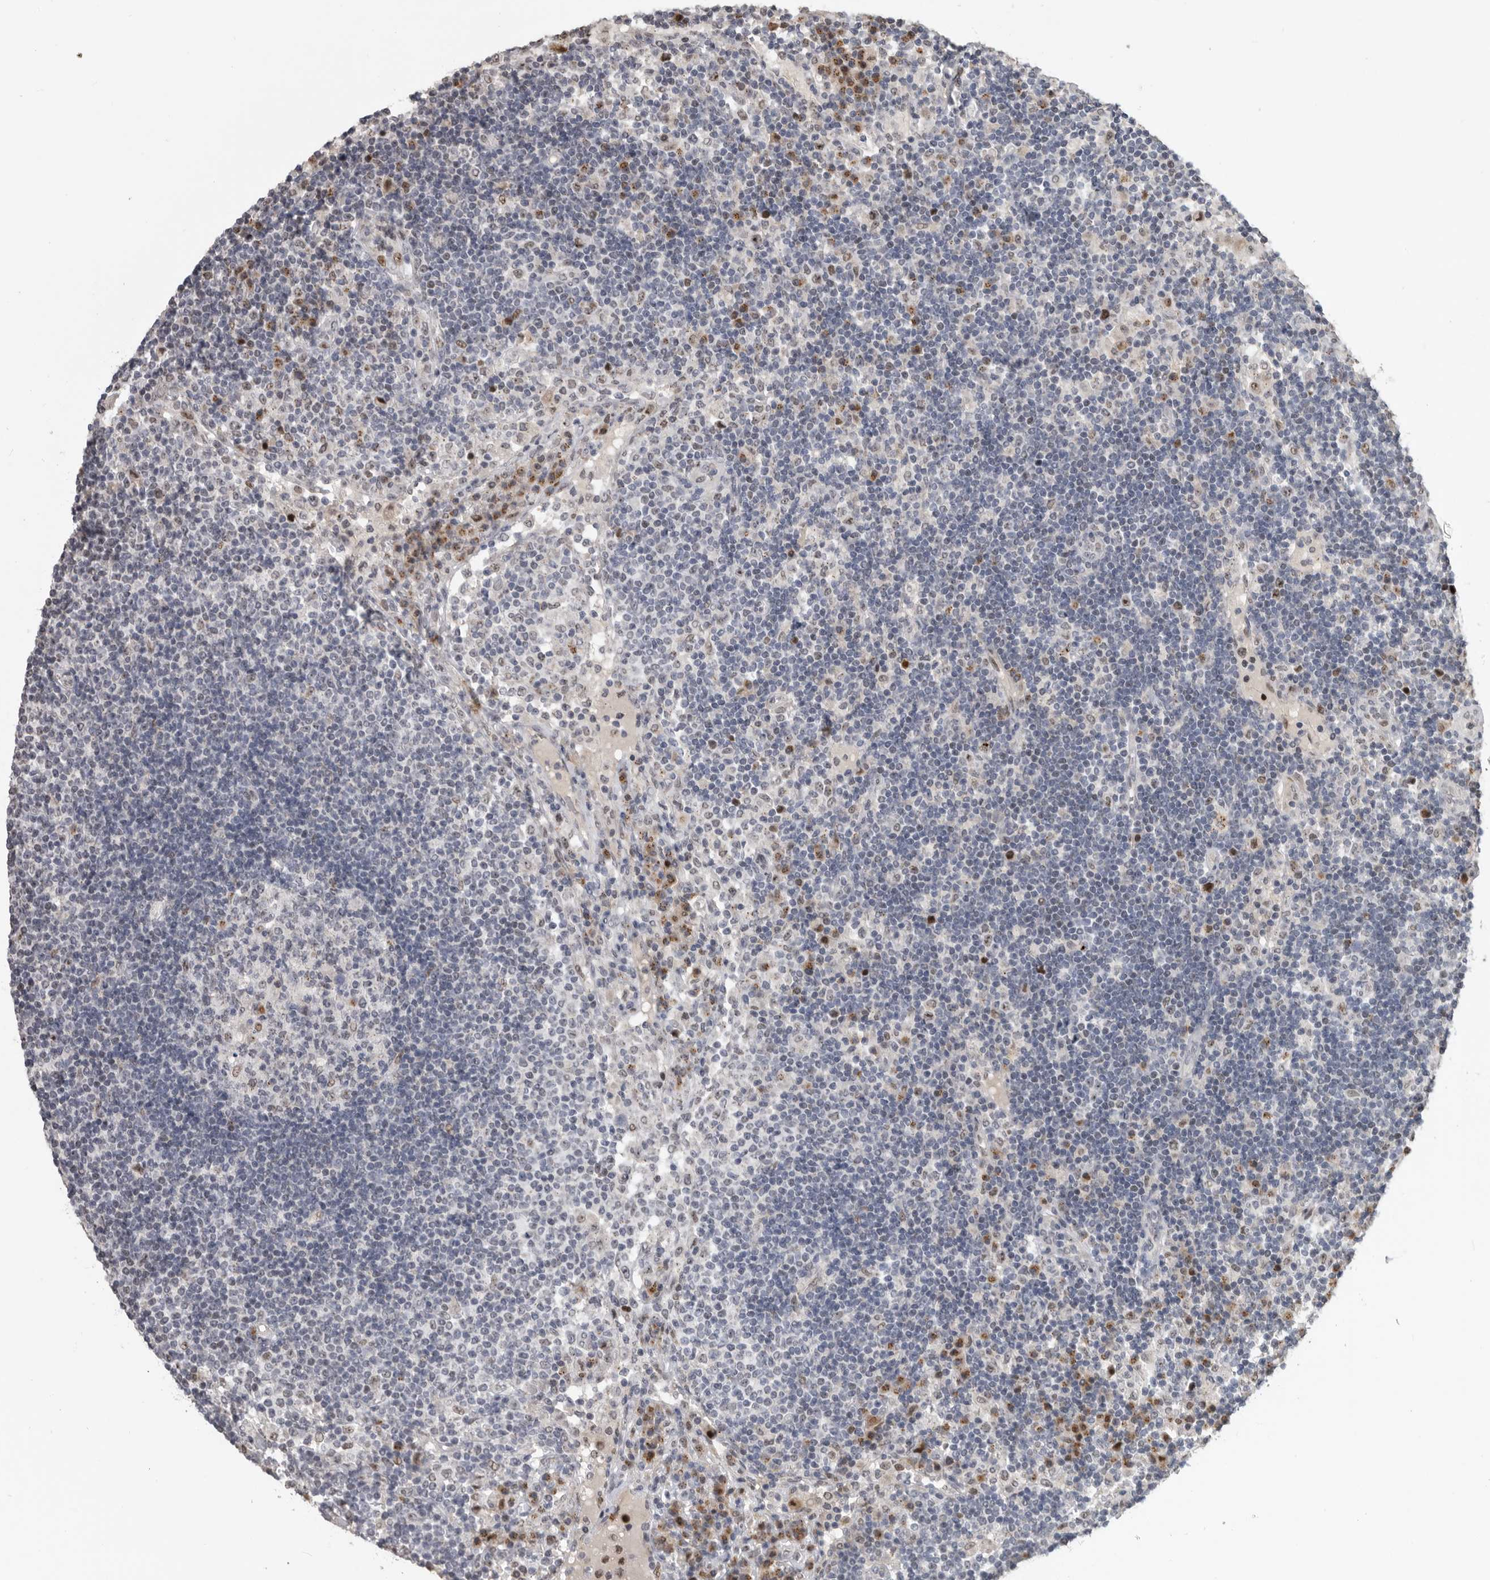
{"staining": {"intensity": "negative", "quantity": "none", "location": "none"}, "tissue": "lymph node", "cell_type": "Germinal center cells", "image_type": "normal", "snomed": [{"axis": "morphology", "description": "Normal tissue, NOS"}, {"axis": "topography", "description": "Lymph node"}], "caption": "Image shows no protein positivity in germinal center cells of benign lymph node.", "gene": "PCMTD1", "patient": {"sex": "female", "age": 53}}